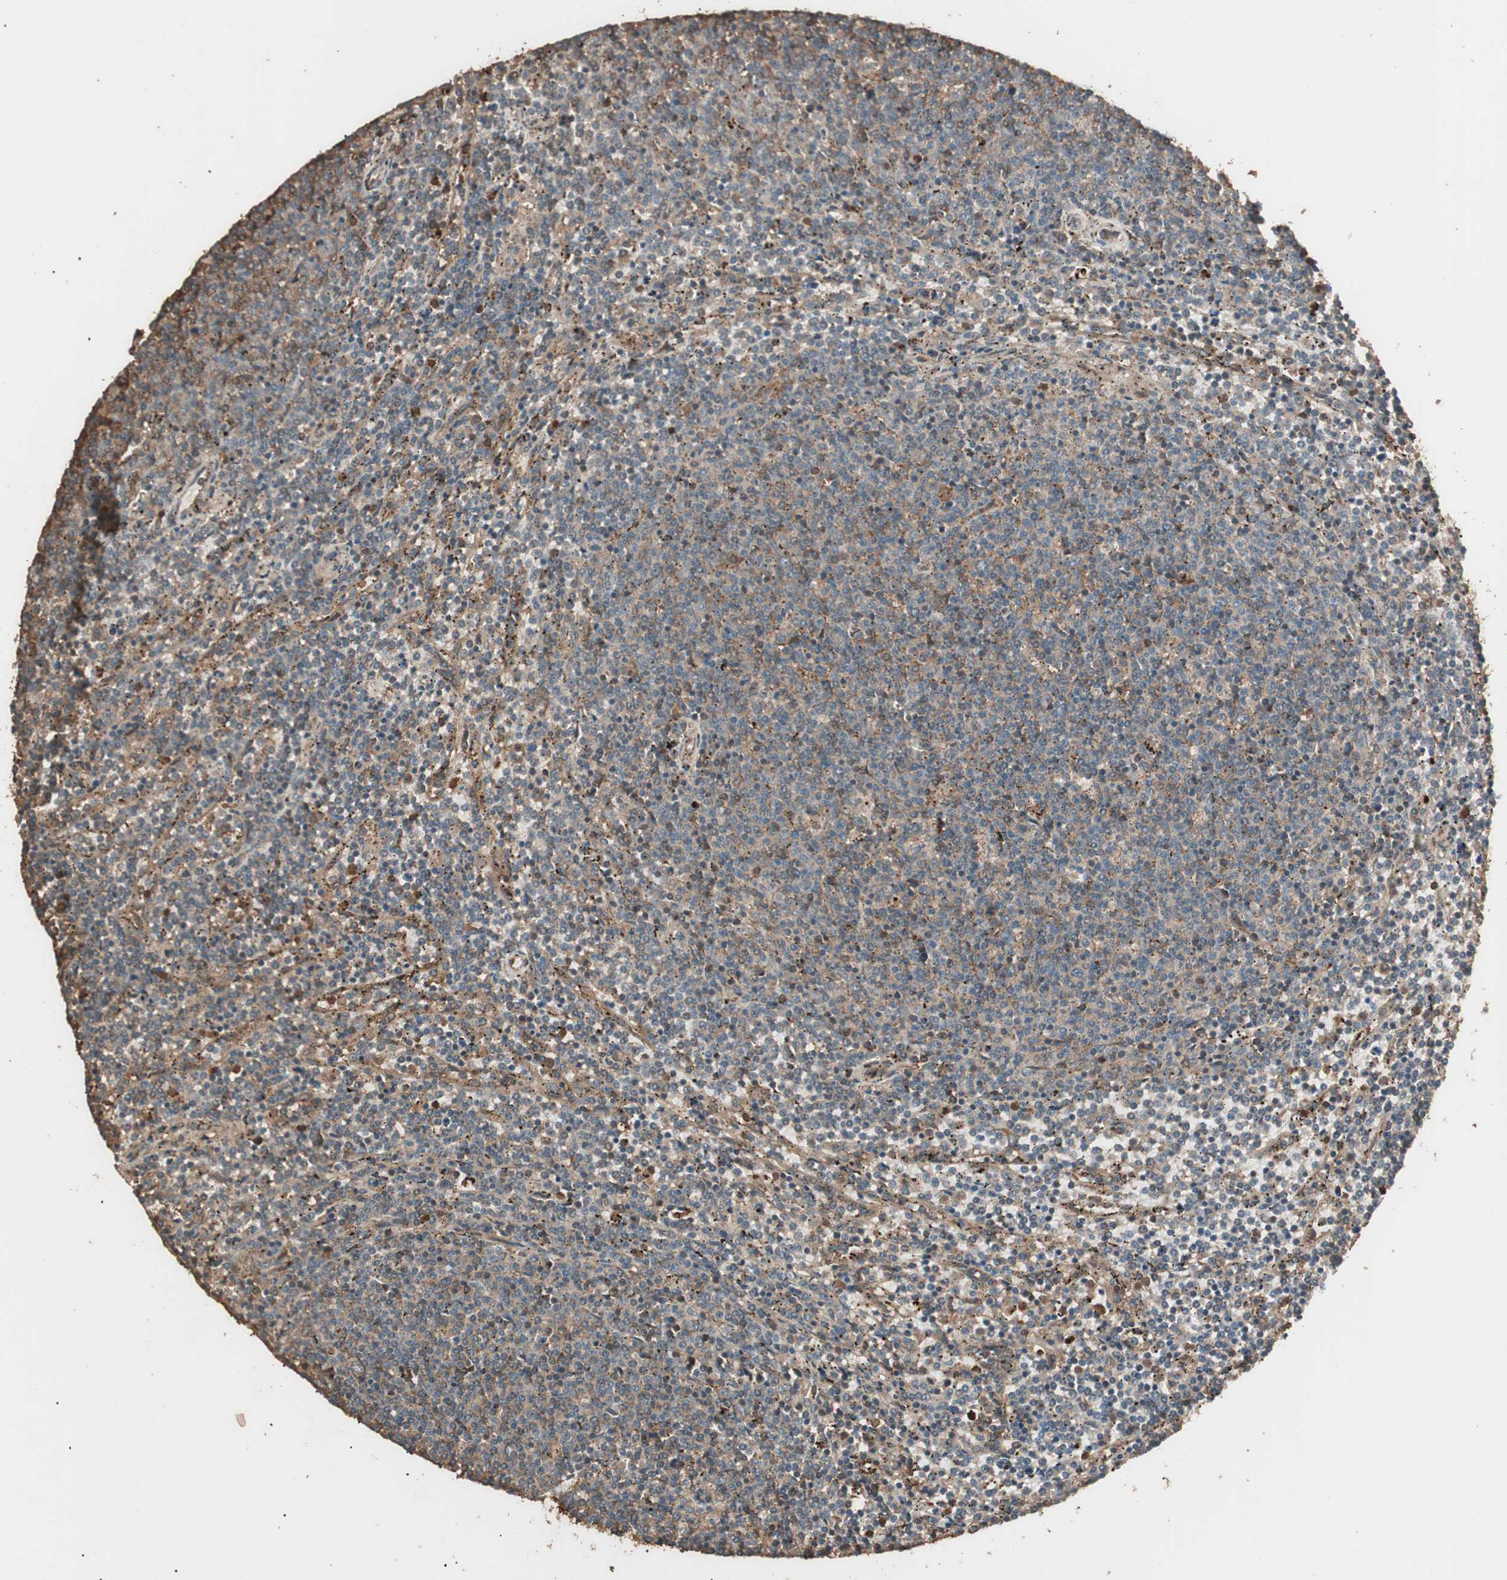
{"staining": {"intensity": "moderate", "quantity": "25%-75%", "location": "cytoplasmic/membranous"}, "tissue": "lymphoma", "cell_type": "Tumor cells", "image_type": "cancer", "snomed": [{"axis": "morphology", "description": "Malignant lymphoma, non-Hodgkin's type, Low grade"}, {"axis": "topography", "description": "Spleen"}], "caption": "Malignant lymphoma, non-Hodgkin's type (low-grade) stained with DAB IHC displays medium levels of moderate cytoplasmic/membranous positivity in about 25%-75% of tumor cells. The staining is performed using DAB brown chromogen to label protein expression. The nuclei are counter-stained blue using hematoxylin.", "gene": "CCN4", "patient": {"sex": "female", "age": 50}}